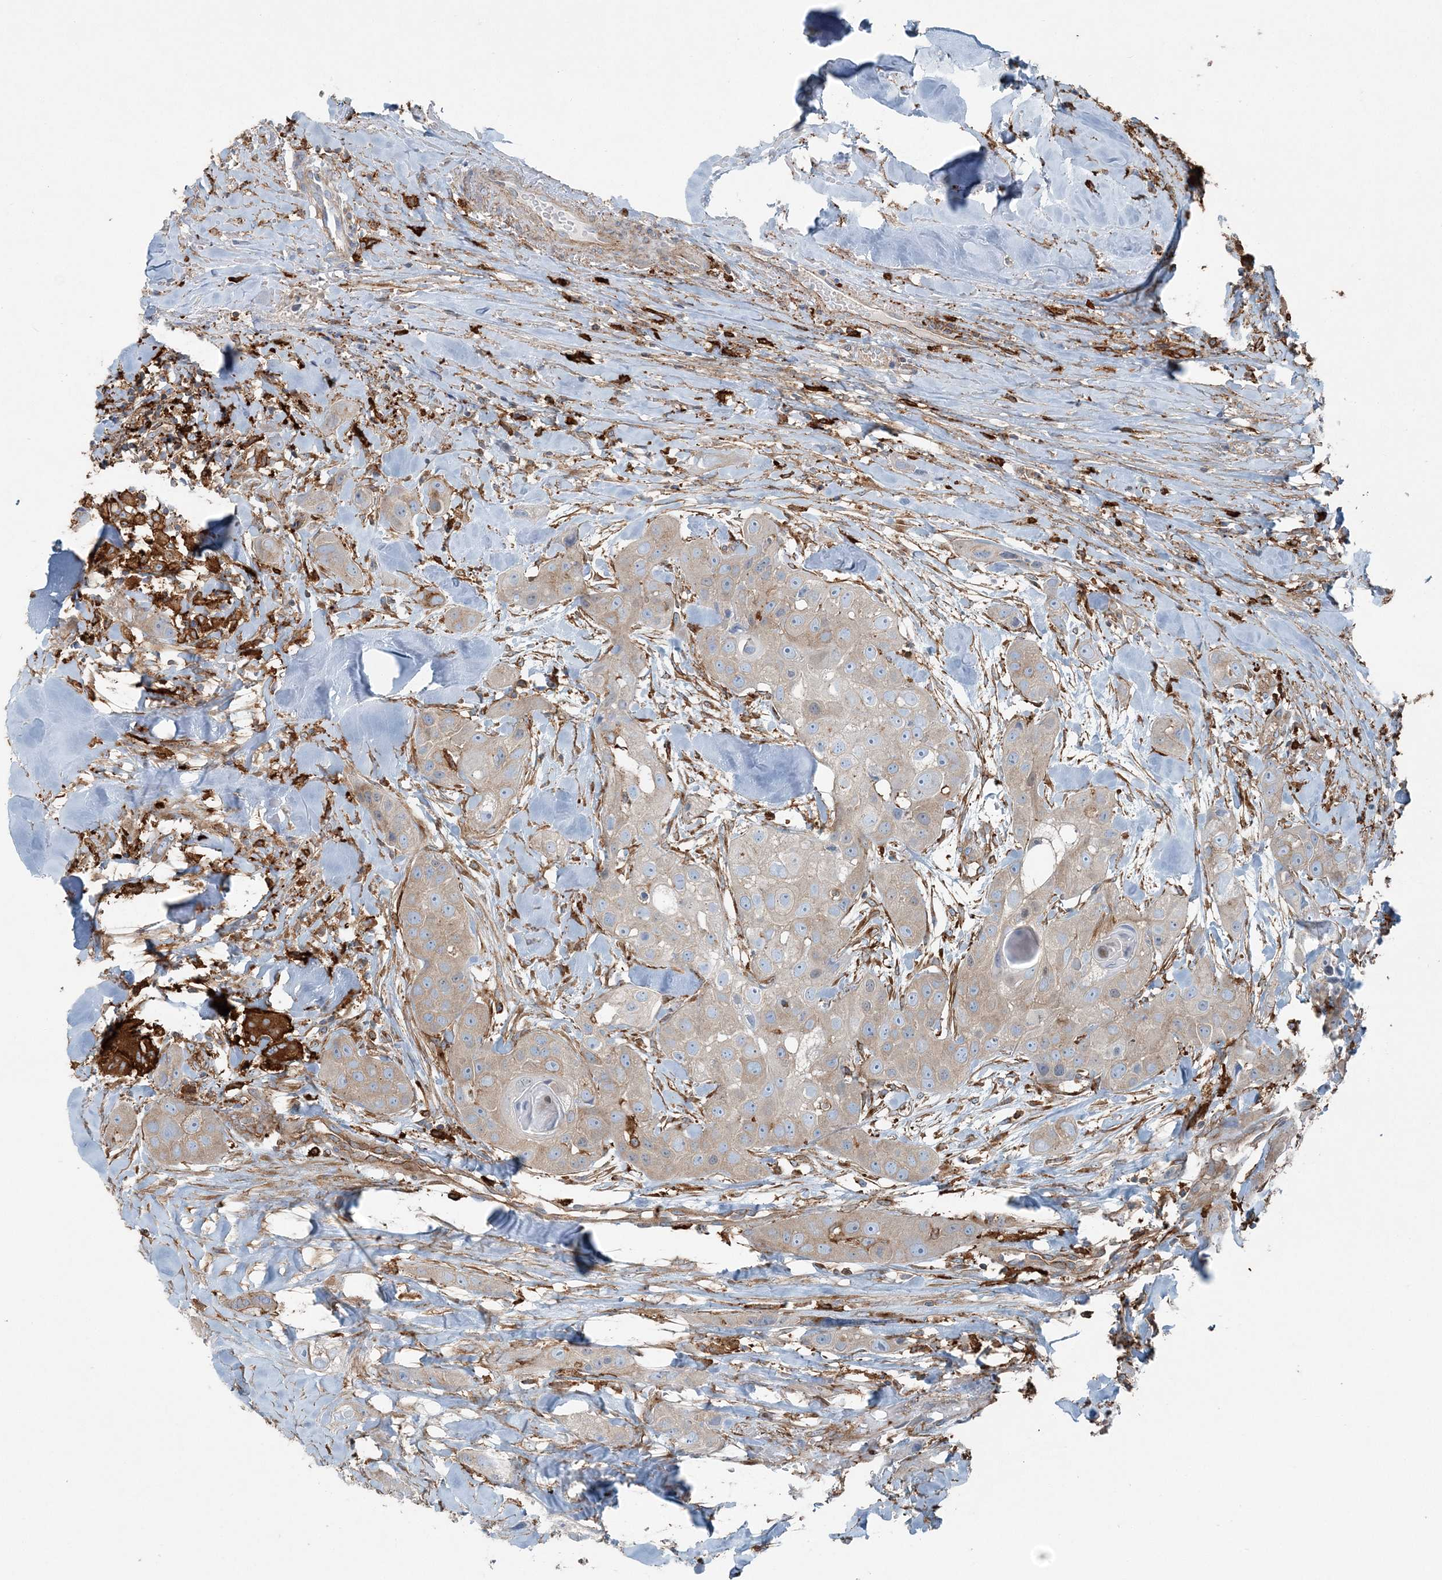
{"staining": {"intensity": "moderate", "quantity": ">75%", "location": "cytoplasmic/membranous"}, "tissue": "head and neck cancer", "cell_type": "Tumor cells", "image_type": "cancer", "snomed": [{"axis": "morphology", "description": "Normal tissue, NOS"}, {"axis": "morphology", "description": "Squamous cell carcinoma, NOS"}, {"axis": "topography", "description": "Skeletal muscle"}, {"axis": "topography", "description": "Head-Neck"}], "caption": "Immunohistochemistry (IHC) image of human head and neck cancer stained for a protein (brown), which shows medium levels of moderate cytoplasmic/membranous staining in approximately >75% of tumor cells.", "gene": "SNX2", "patient": {"sex": "male", "age": 51}}